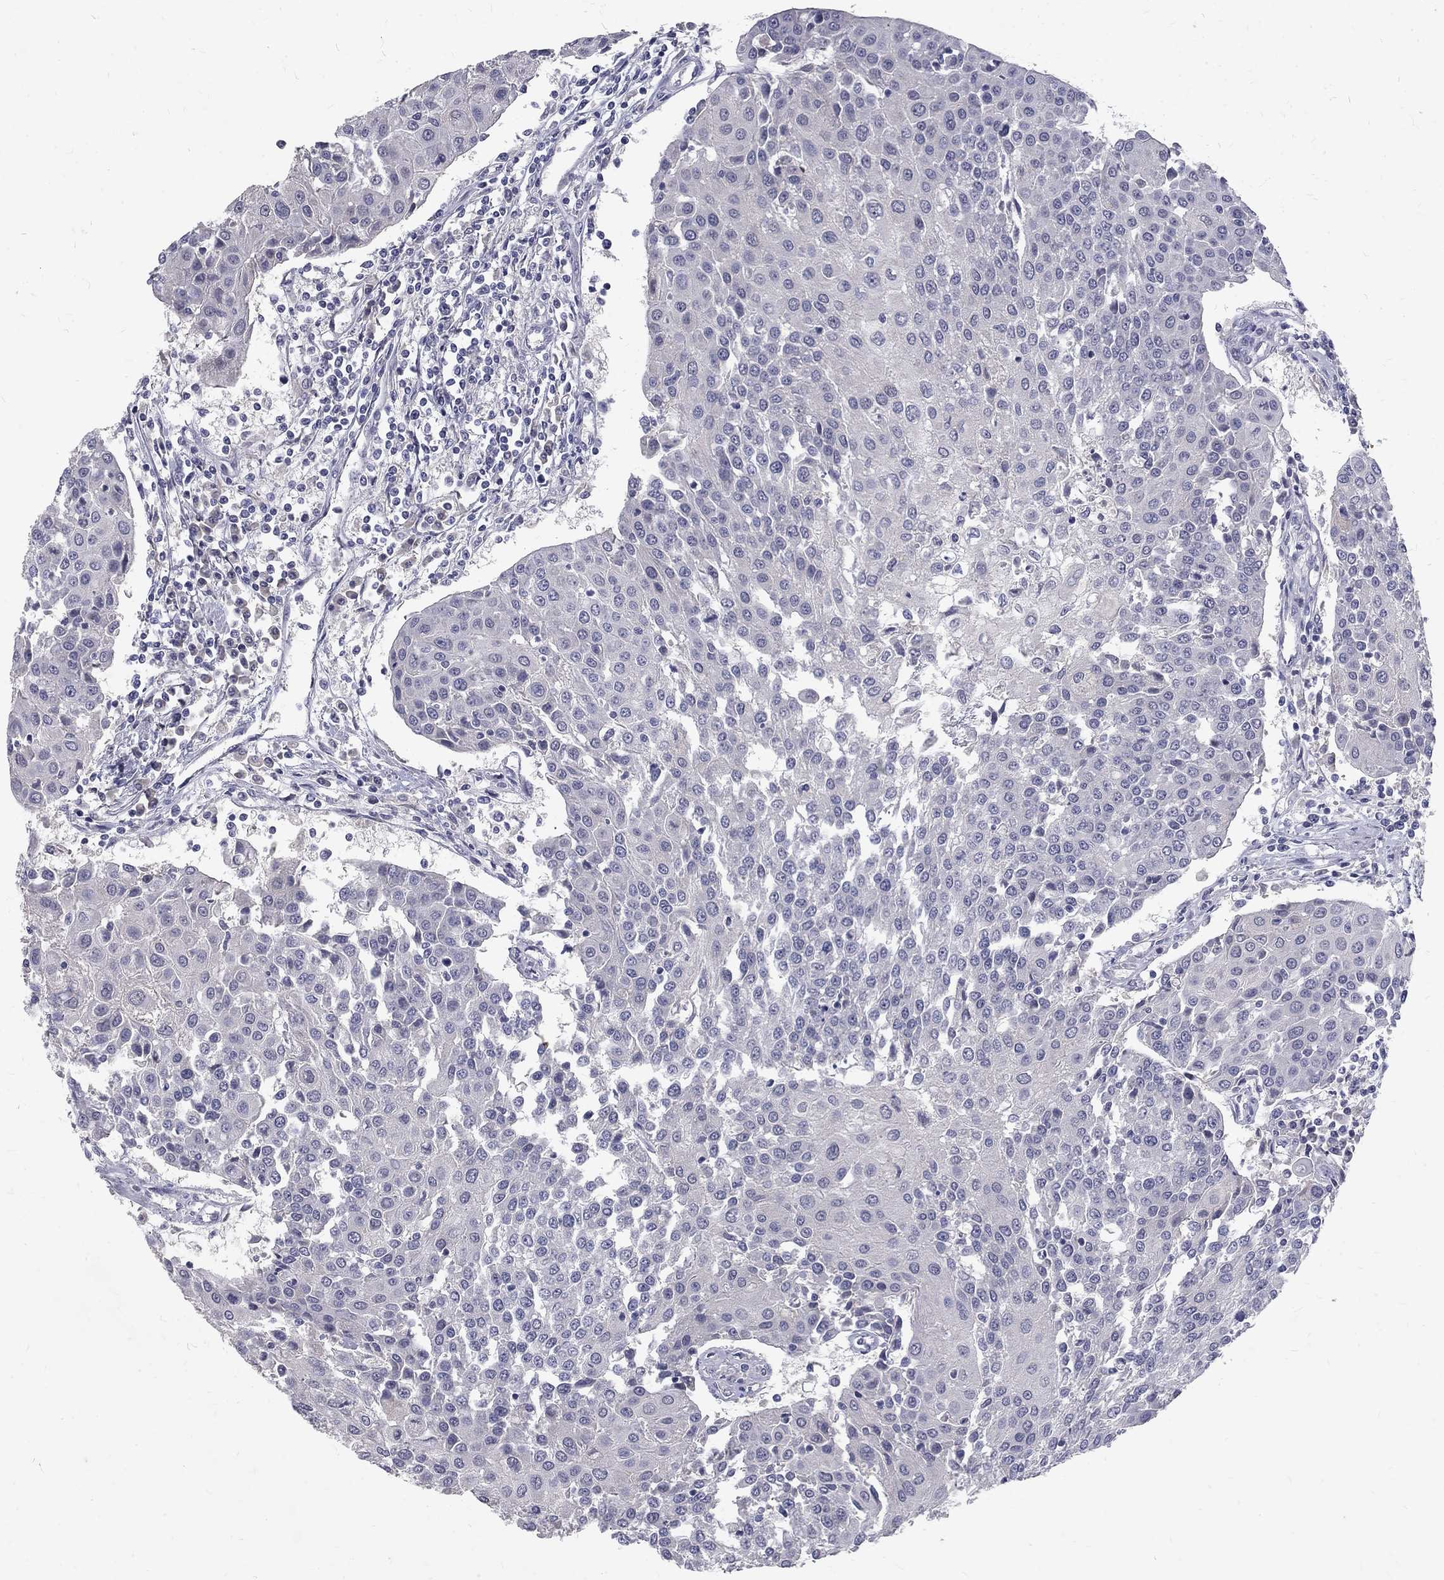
{"staining": {"intensity": "negative", "quantity": "none", "location": "none"}, "tissue": "urothelial cancer", "cell_type": "Tumor cells", "image_type": "cancer", "snomed": [{"axis": "morphology", "description": "Urothelial carcinoma, High grade"}, {"axis": "topography", "description": "Urinary bladder"}], "caption": "Tumor cells show no significant protein staining in urothelial cancer. (DAB immunohistochemistry with hematoxylin counter stain).", "gene": "NOS1", "patient": {"sex": "female", "age": 85}}